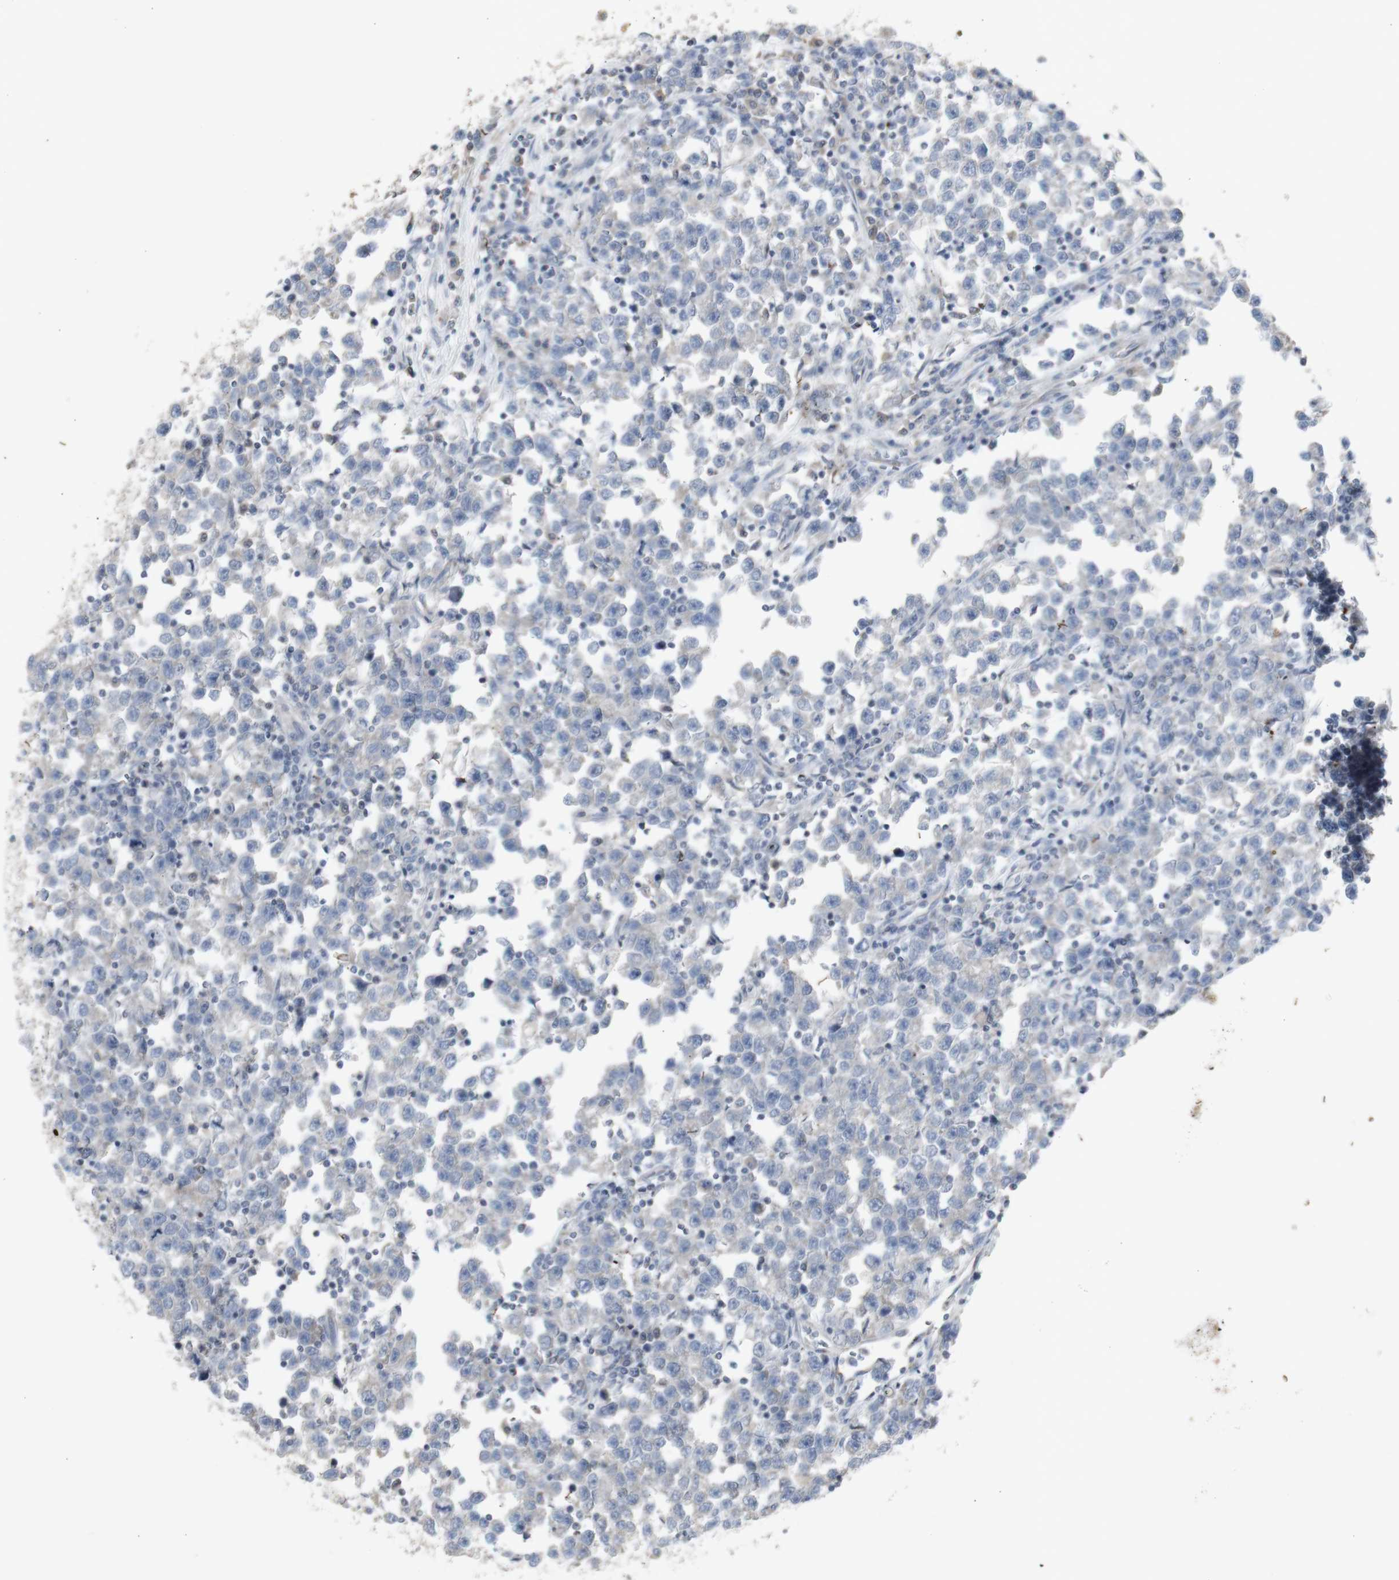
{"staining": {"intensity": "negative", "quantity": "none", "location": "none"}, "tissue": "testis cancer", "cell_type": "Tumor cells", "image_type": "cancer", "snomed": [{"axis": "morphology", "description": "Seminoma, NOS"}, {"axis": "topography", "description": "Testis"}], "caption": "This image is of testis cancer (seminoma) stained with immunohistochemistry to label a protein in brown with the nuclei are counter-stained blue. There is no positivity in tumor cells.", "gene": "INS", "patient": {"sex": "male", "age": 43}}